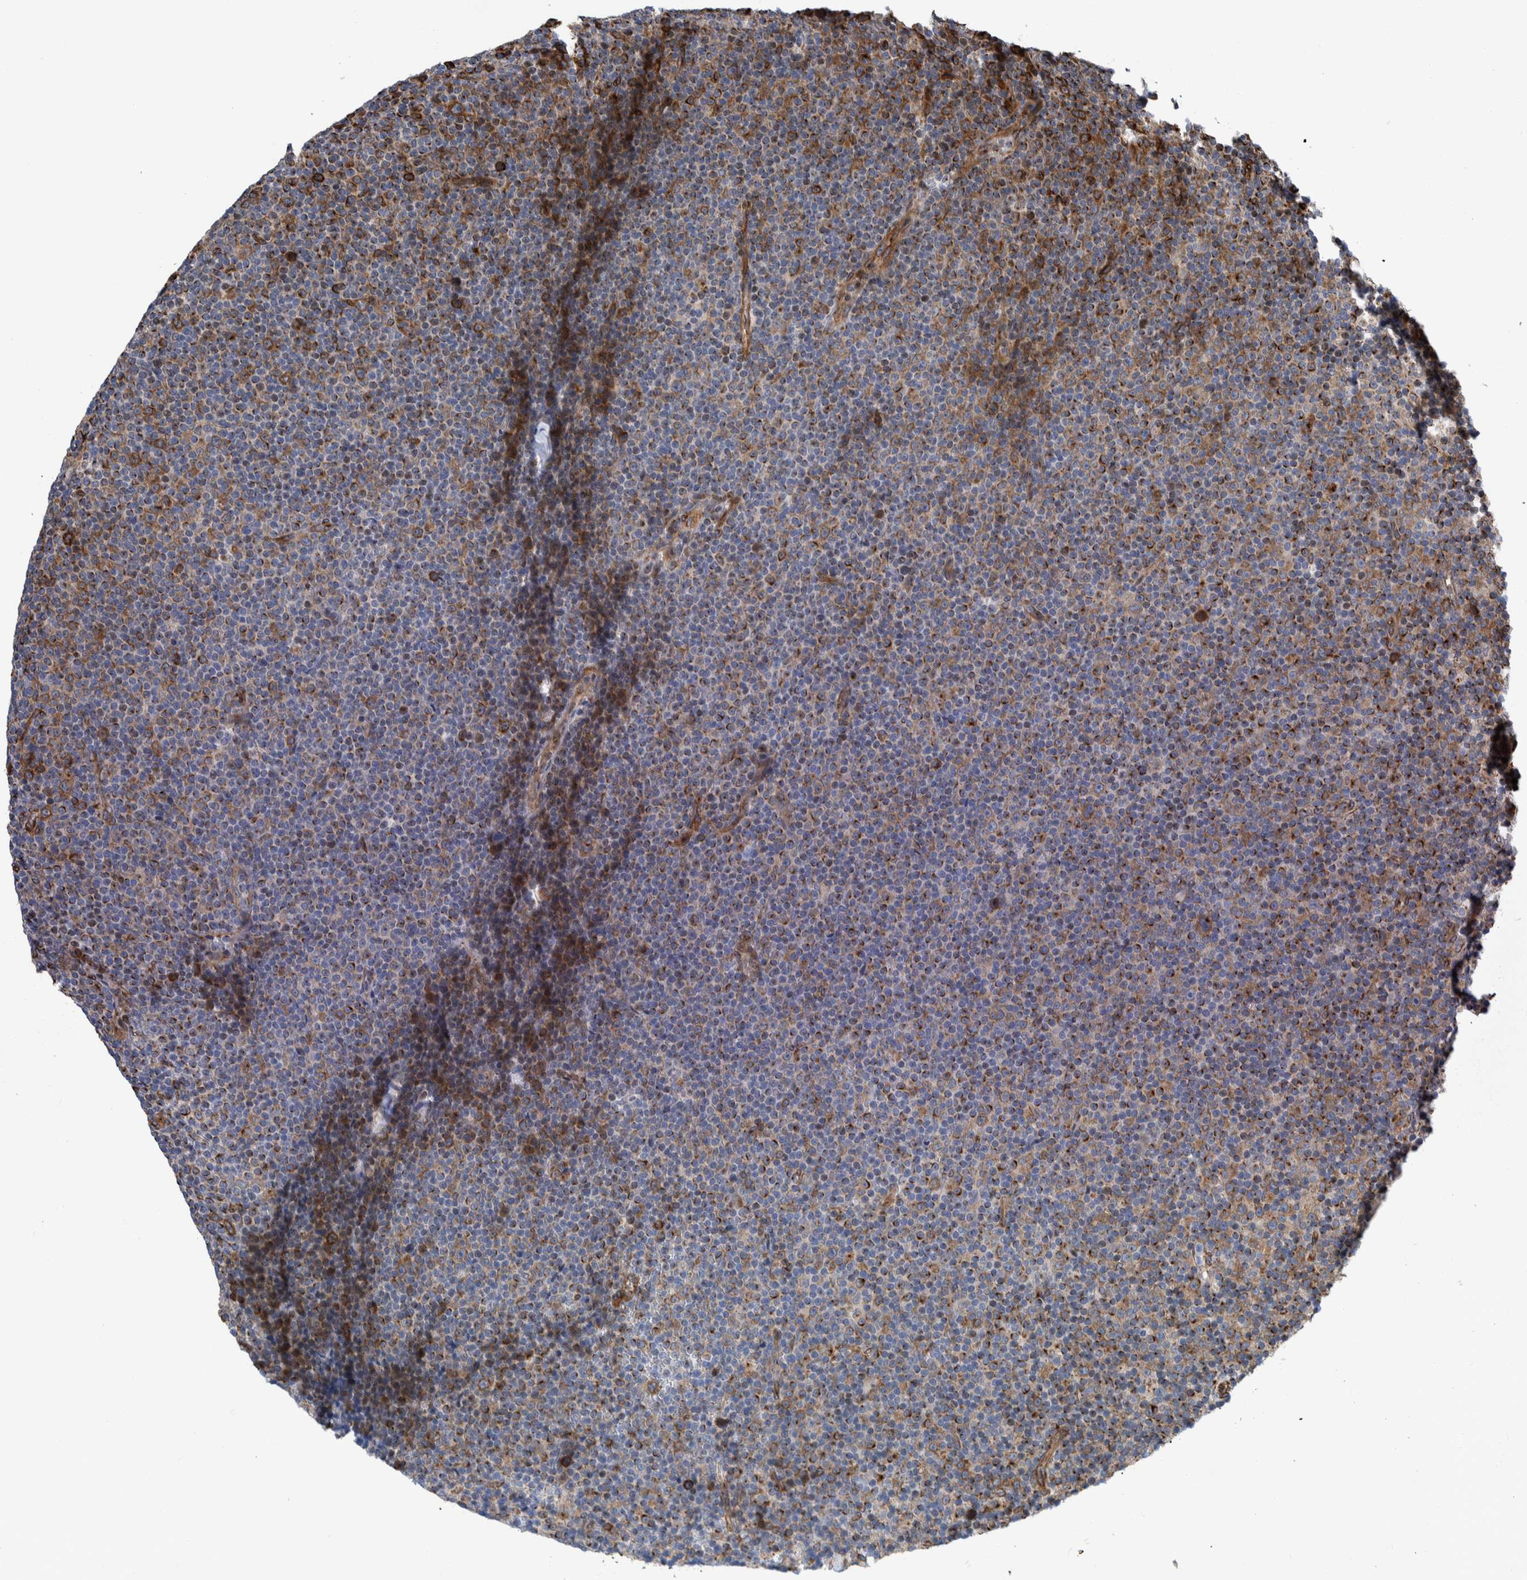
{"staining": {"intensity": "moderate", "quantity": "<25%", "location": "cytoplasmic/membranous"}, "tissue": "lymphoma", "cell_type": "Tumor cells", "image_type": "cancer", "snomed": [{"axis": "morphology", "description": "Malignant lymphoma, non-Hodgkin's type, Low grade"}, {"axis": "topography", "description": "Lymph node"}], "caption": "Low-grade malignant lymphoma, non-Hodgkin's type stained with DAB immunohistochemistry reveals low levels of moderate cytoplasmic/membranous expression in approximately <25% of tumor cells.", "gene": "CCDC57", "patient": {"sex": "female", "age": 67}}